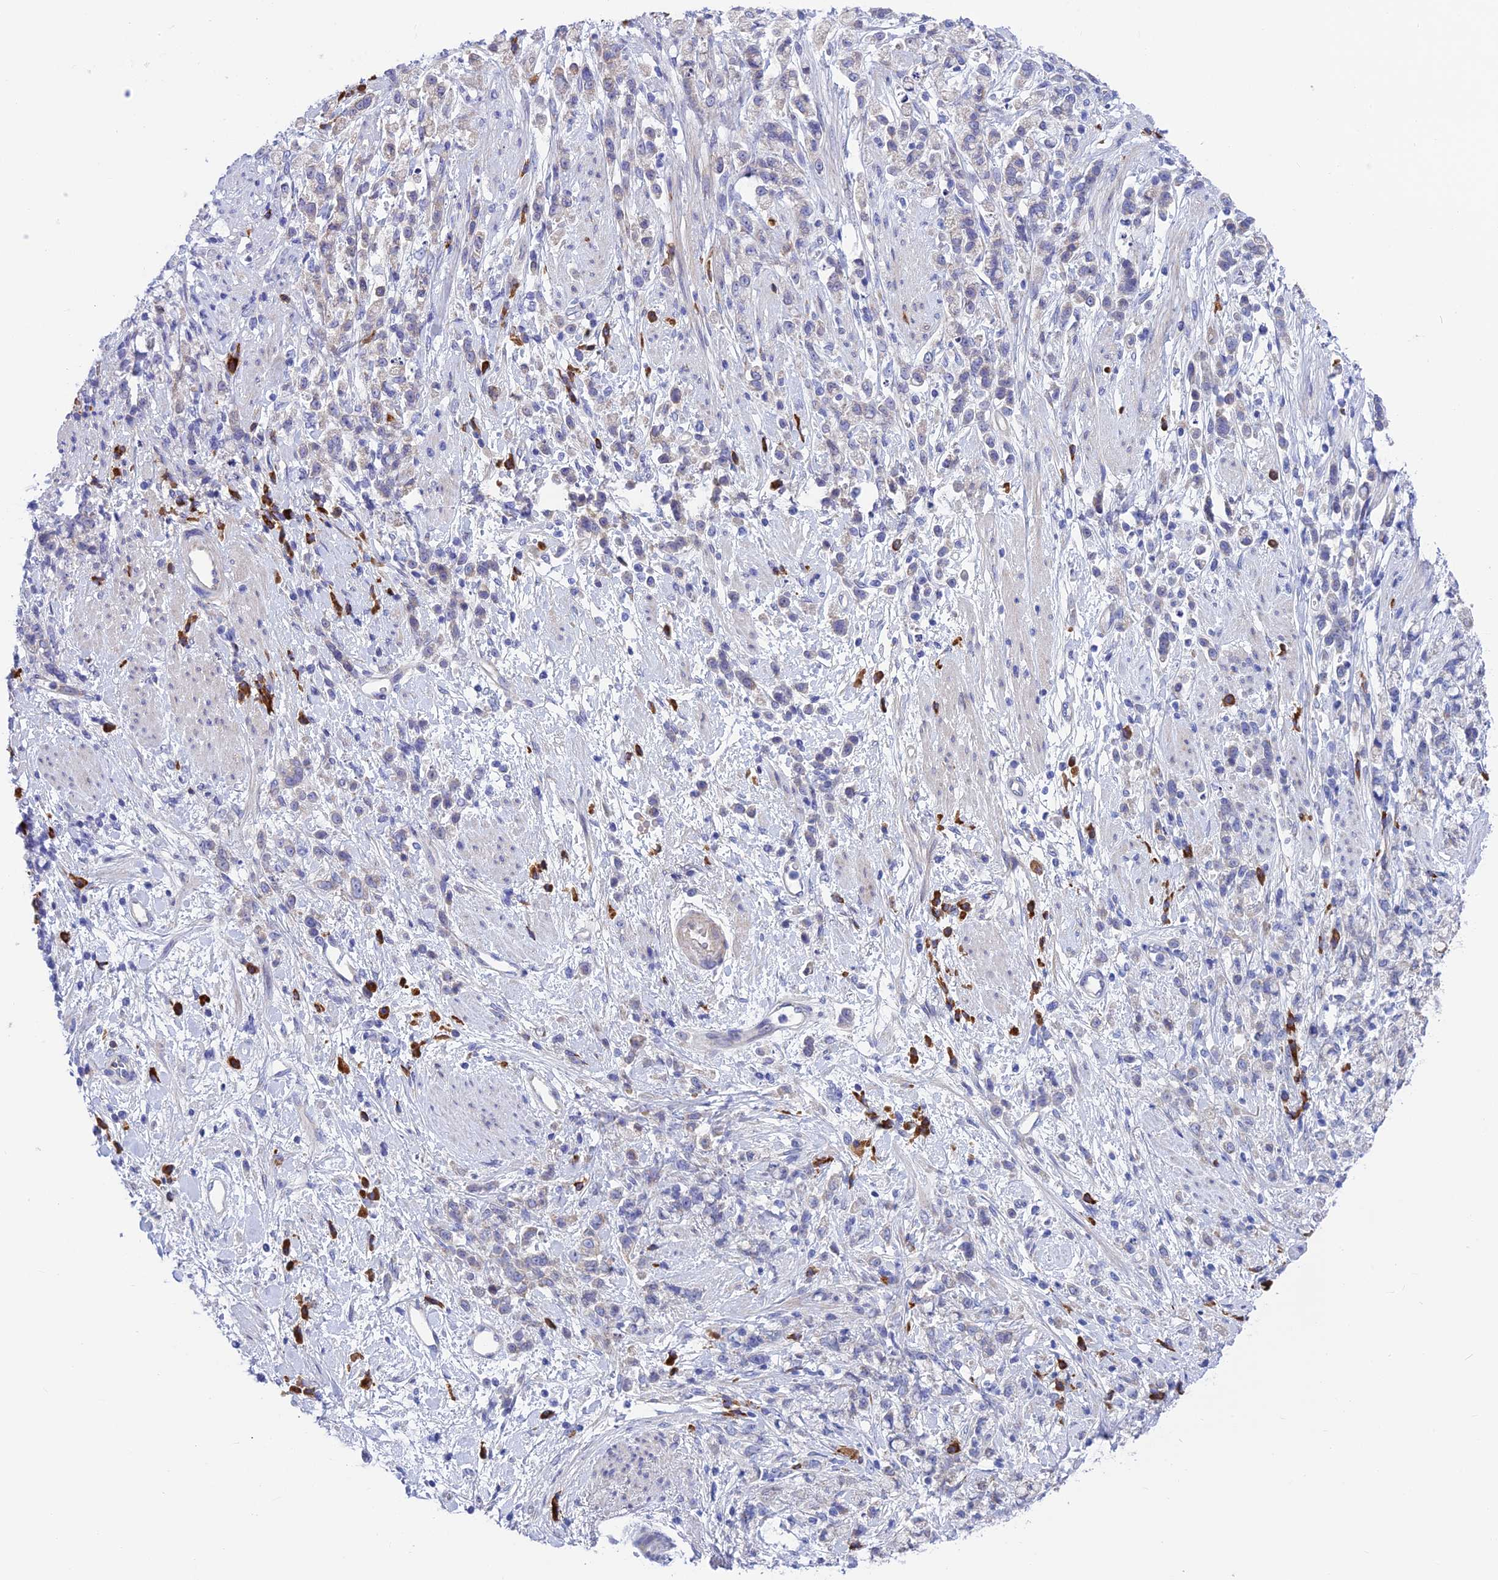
{"staining": {"intensity": "weak", "quantity": "<25%", "location": "cytoplasmic/membranous"}, "tissue": "stomach cancer", "cell_type": "Tumor cells", "image_type": "cancer", "snomed": [{"axis": "morphology", "description": "Adenocarcinoma, NOS"}, {"axis": "topography", "description": "Stomach"}], "caption": "This micrograph is of stomach cancer (adenocarcinoma) stained with IHC to label a protein in brown with the nuclei are counter-stained blue. There is no expression in tumor cells.", "gene": "MACIR", "patient": {"sex": "female", "age": 60}}